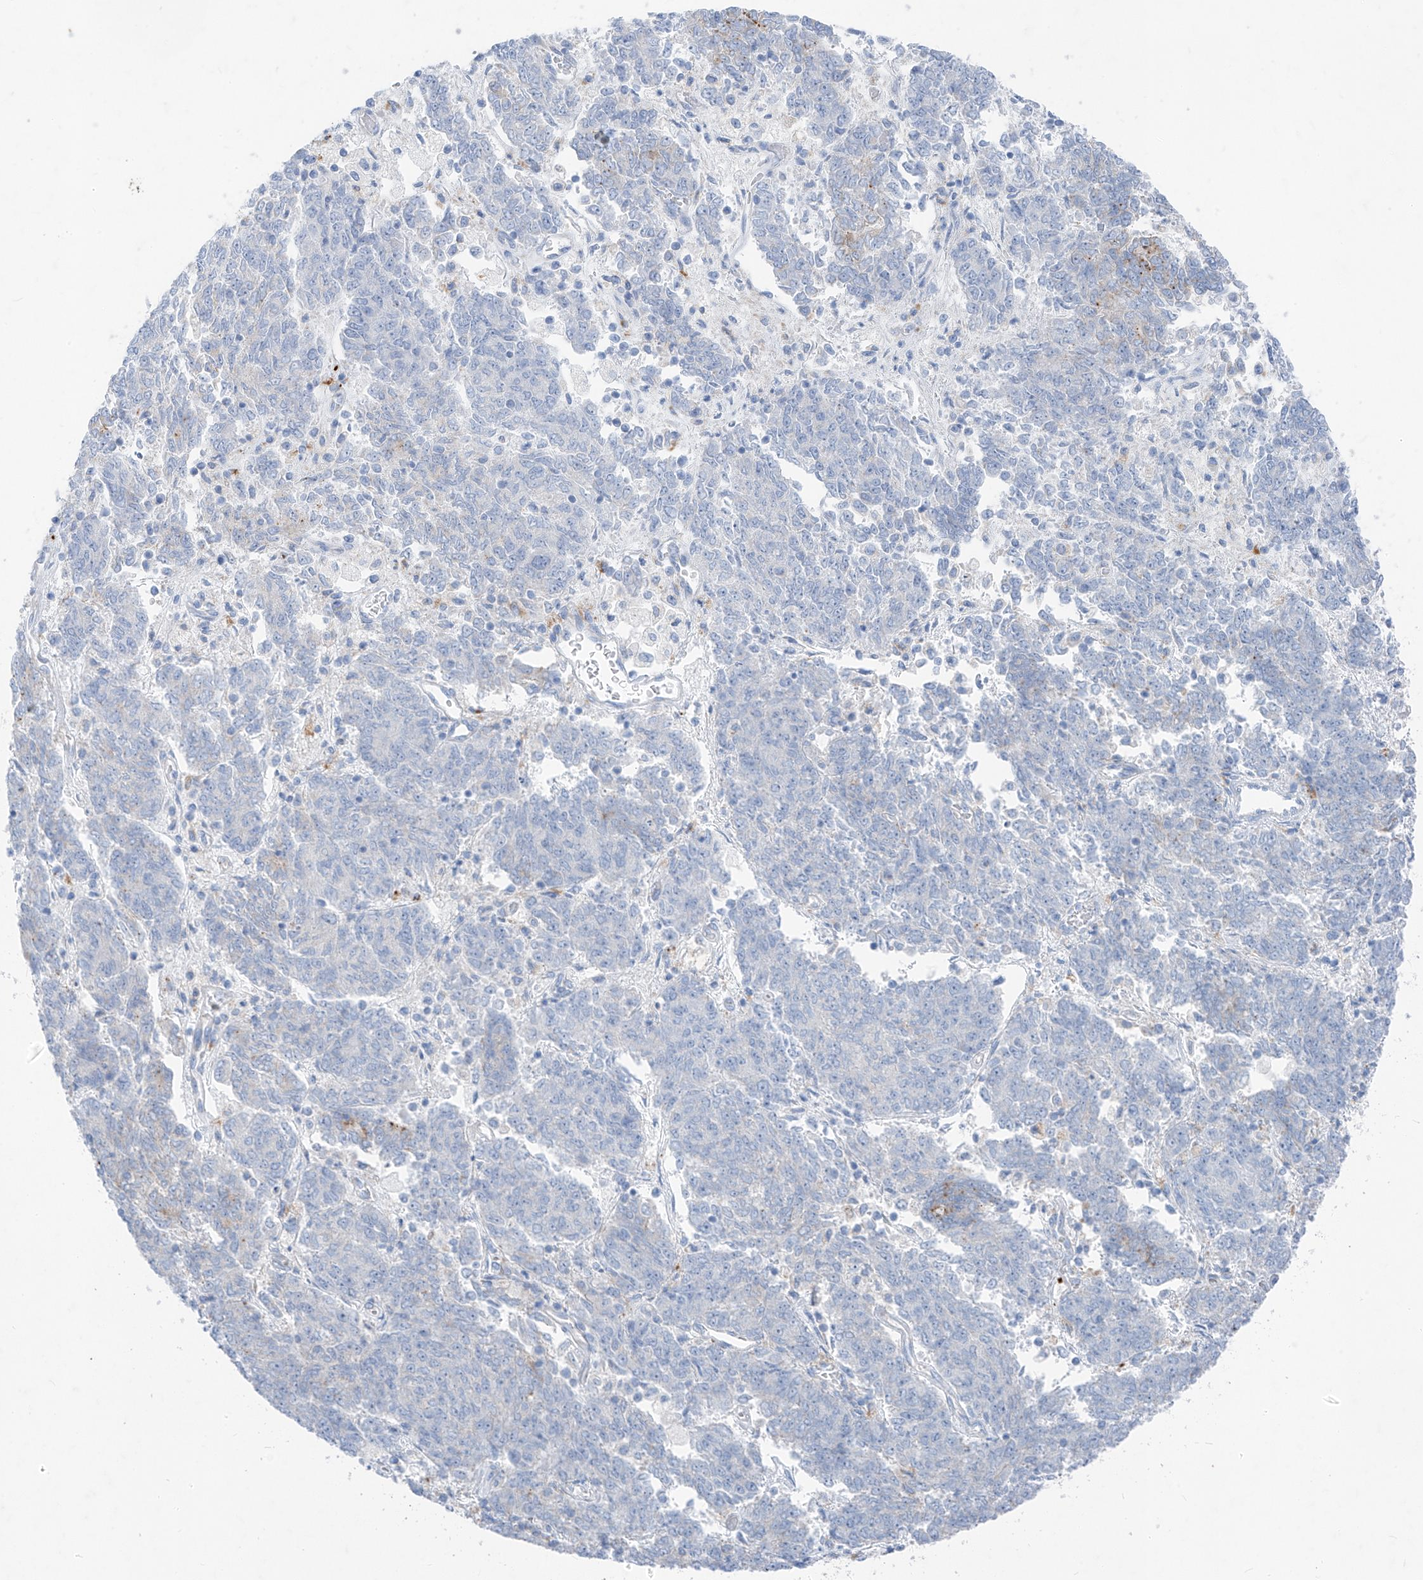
{"staining": {"intensity": "moderate", "quantity": "<25%", "location": "cytoplasmic/membranous"}, "tissue": "endometrial cancer", "cell_type": "Tumor cells", "image_type": "cancer", "snomed": [{"axis": "morphology", "description": "Adenocarcinoma, NOS"}, {"axis": "topography", "description": "Endometrium"}], "caption": "Endometrial cancer (adenocarcinoma) stained with a brown dye demonstrates moderate cytoplasmic/membranous positive positivity in approximately <25% of tumor cells.", "gene": "GPR137C", "patient": {"sex": "female", "age": 80}}